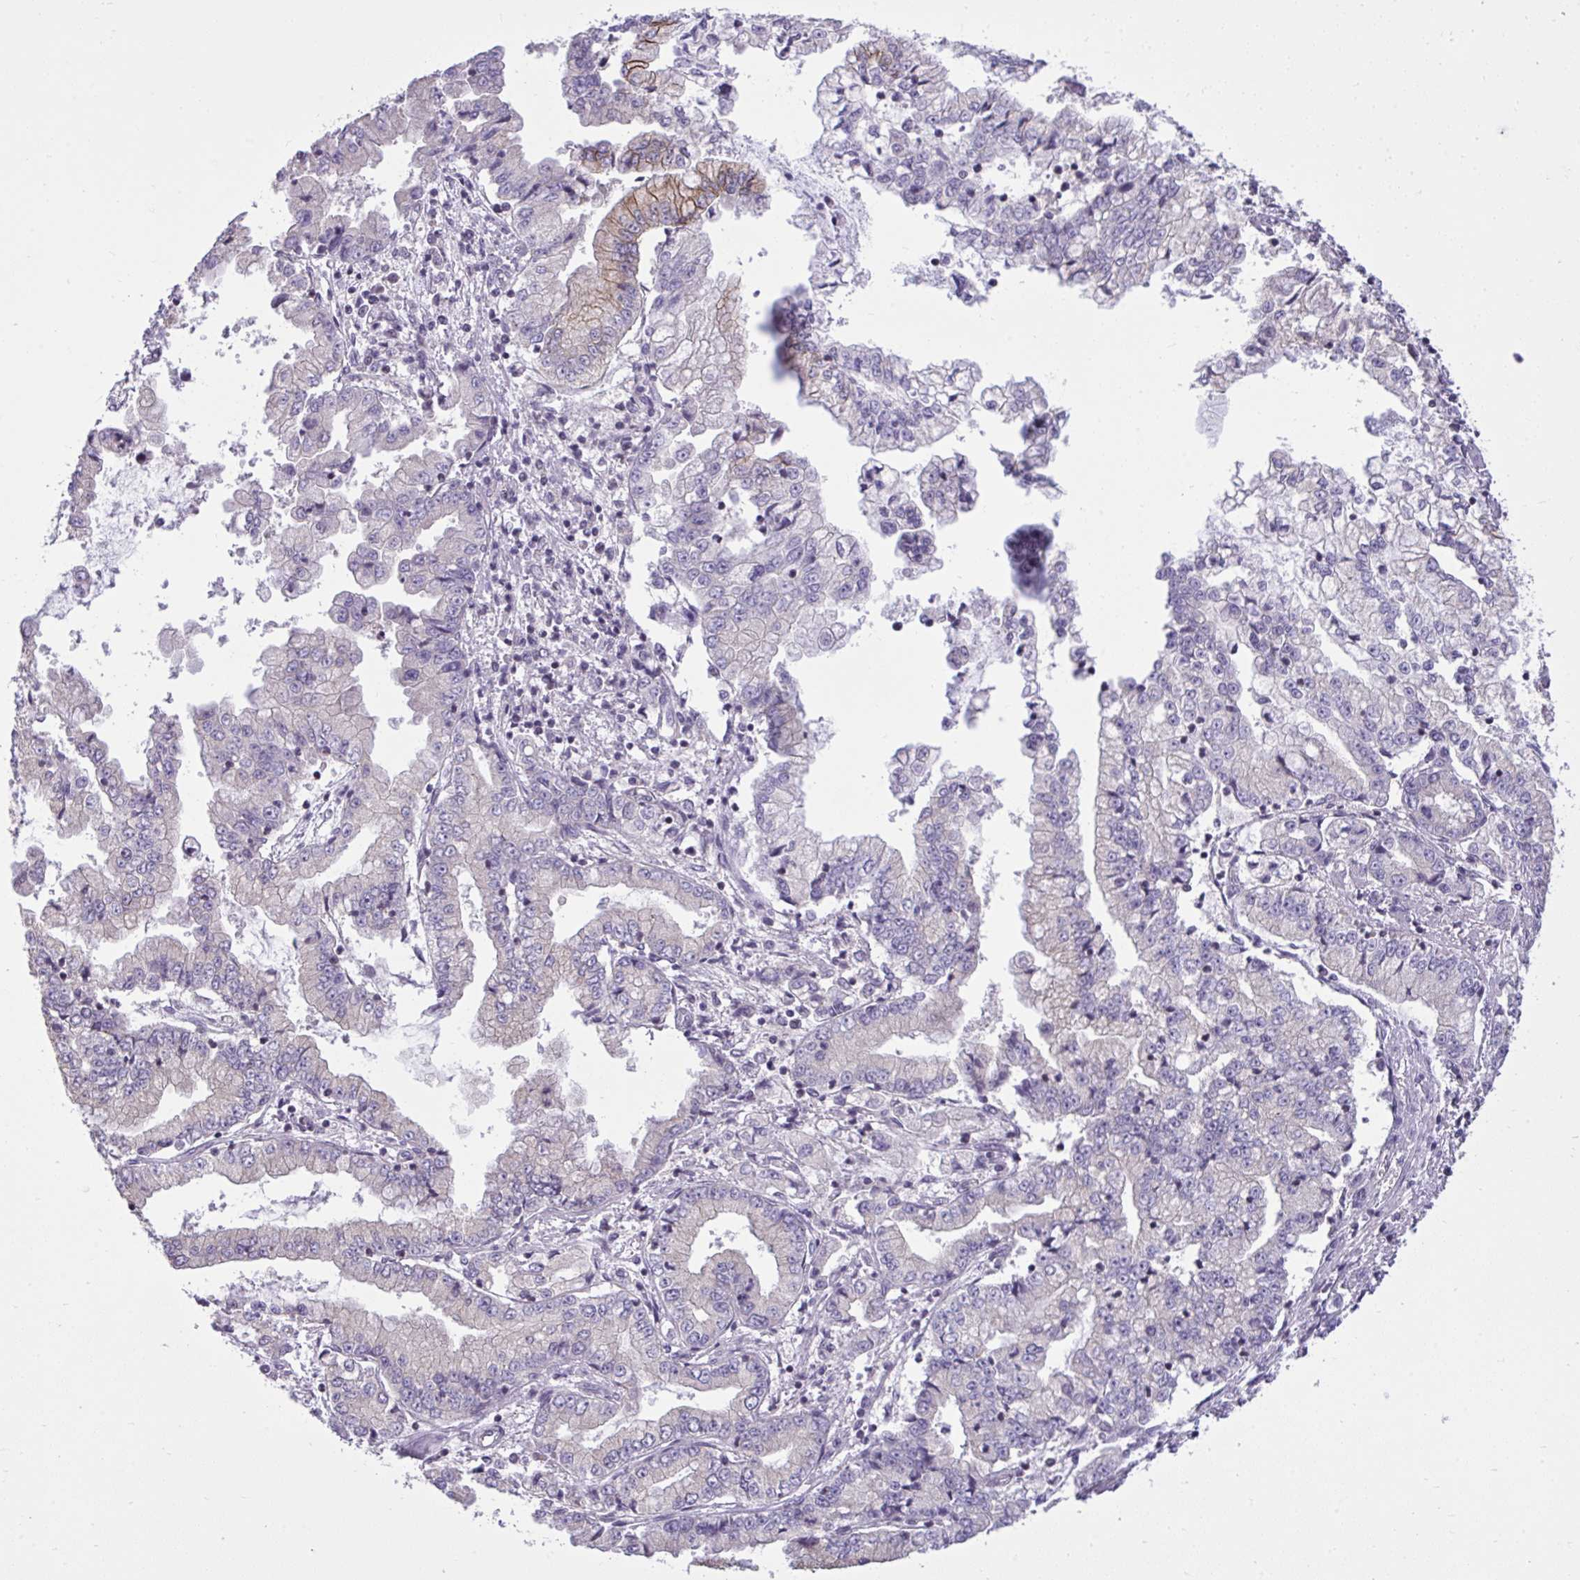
{"staining": {"intensity": "moderate", "quantity": "<25%", "location": "cytoplasmic/membranous"}, "tissue": "stomach cancer", "cell_type": "Tumor cells", "image_type": "cancer", "snomed": [{"axis": "morphology", "description": "Adenocarcinoma, NOS"}, {"axis": "topography", "description": "Stomach, upper"}], "caption": "Moderate cytoplasmic/membranous expression is appreciated in approximately <25% of tumor cells in stomach cancer (adenocarcinoma).", "gene": "CYP20A1", "patient": {"sex": "female", "age": 74}}